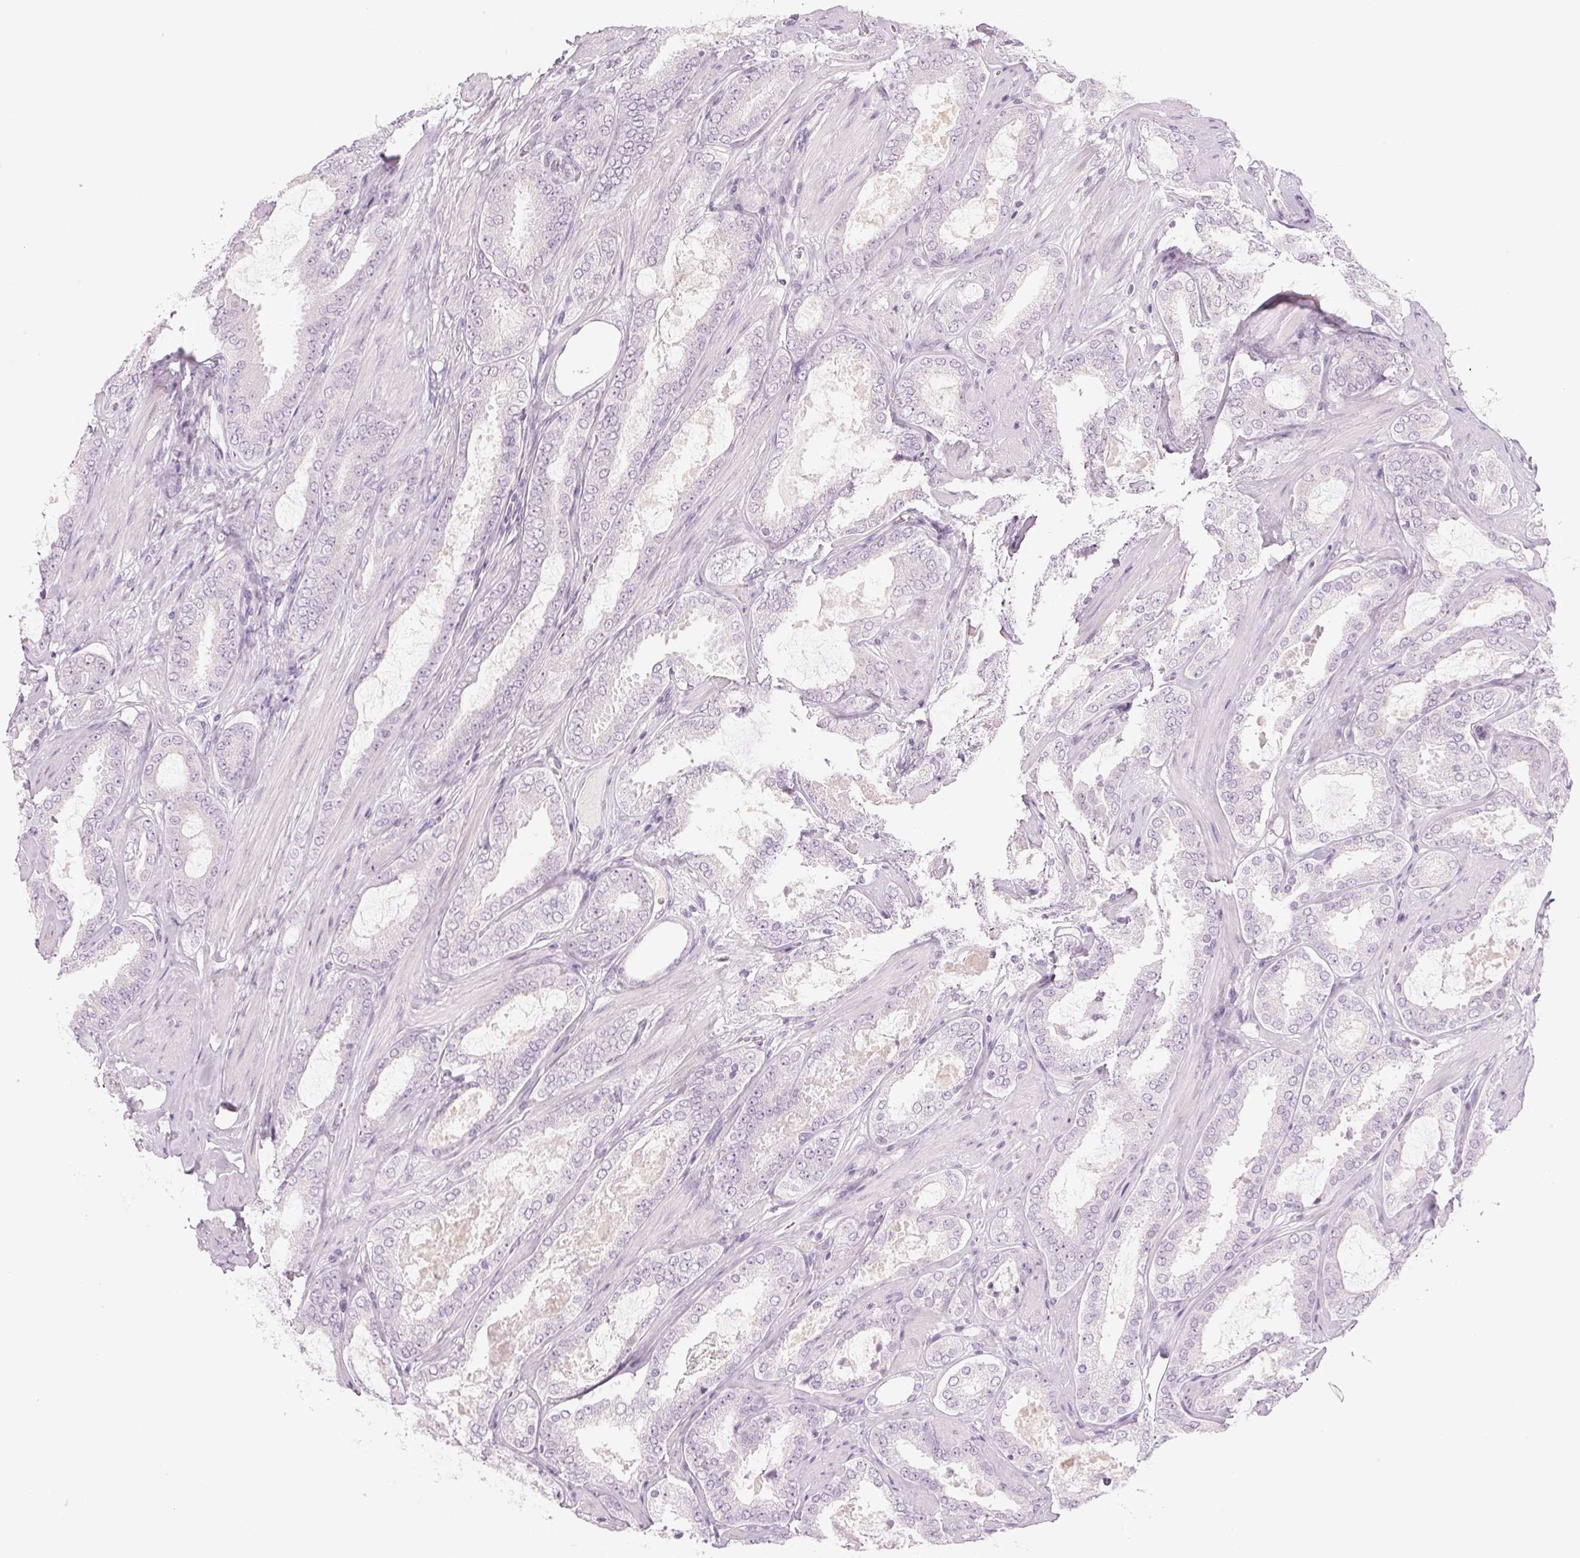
{"staining": {"intensity": "negative", "quantity": "none", "location": "none"}, "tissue": "prostate cancer", "cell_type": "Tumor cells", "image_type": "cancer", "snomed": [{"axis": "morphology", "description": "Adenocarcinoma, High grade"}, {"axis": "topography", "description": "Prostate"}], "caption": "Immunohistochemical staining of human prostate adenocarcinoma (high-grade) demonstrates no significant staining in tumor cells.", "gene": "EHHADH", "patient": {"sex": "male", "age": 63}}